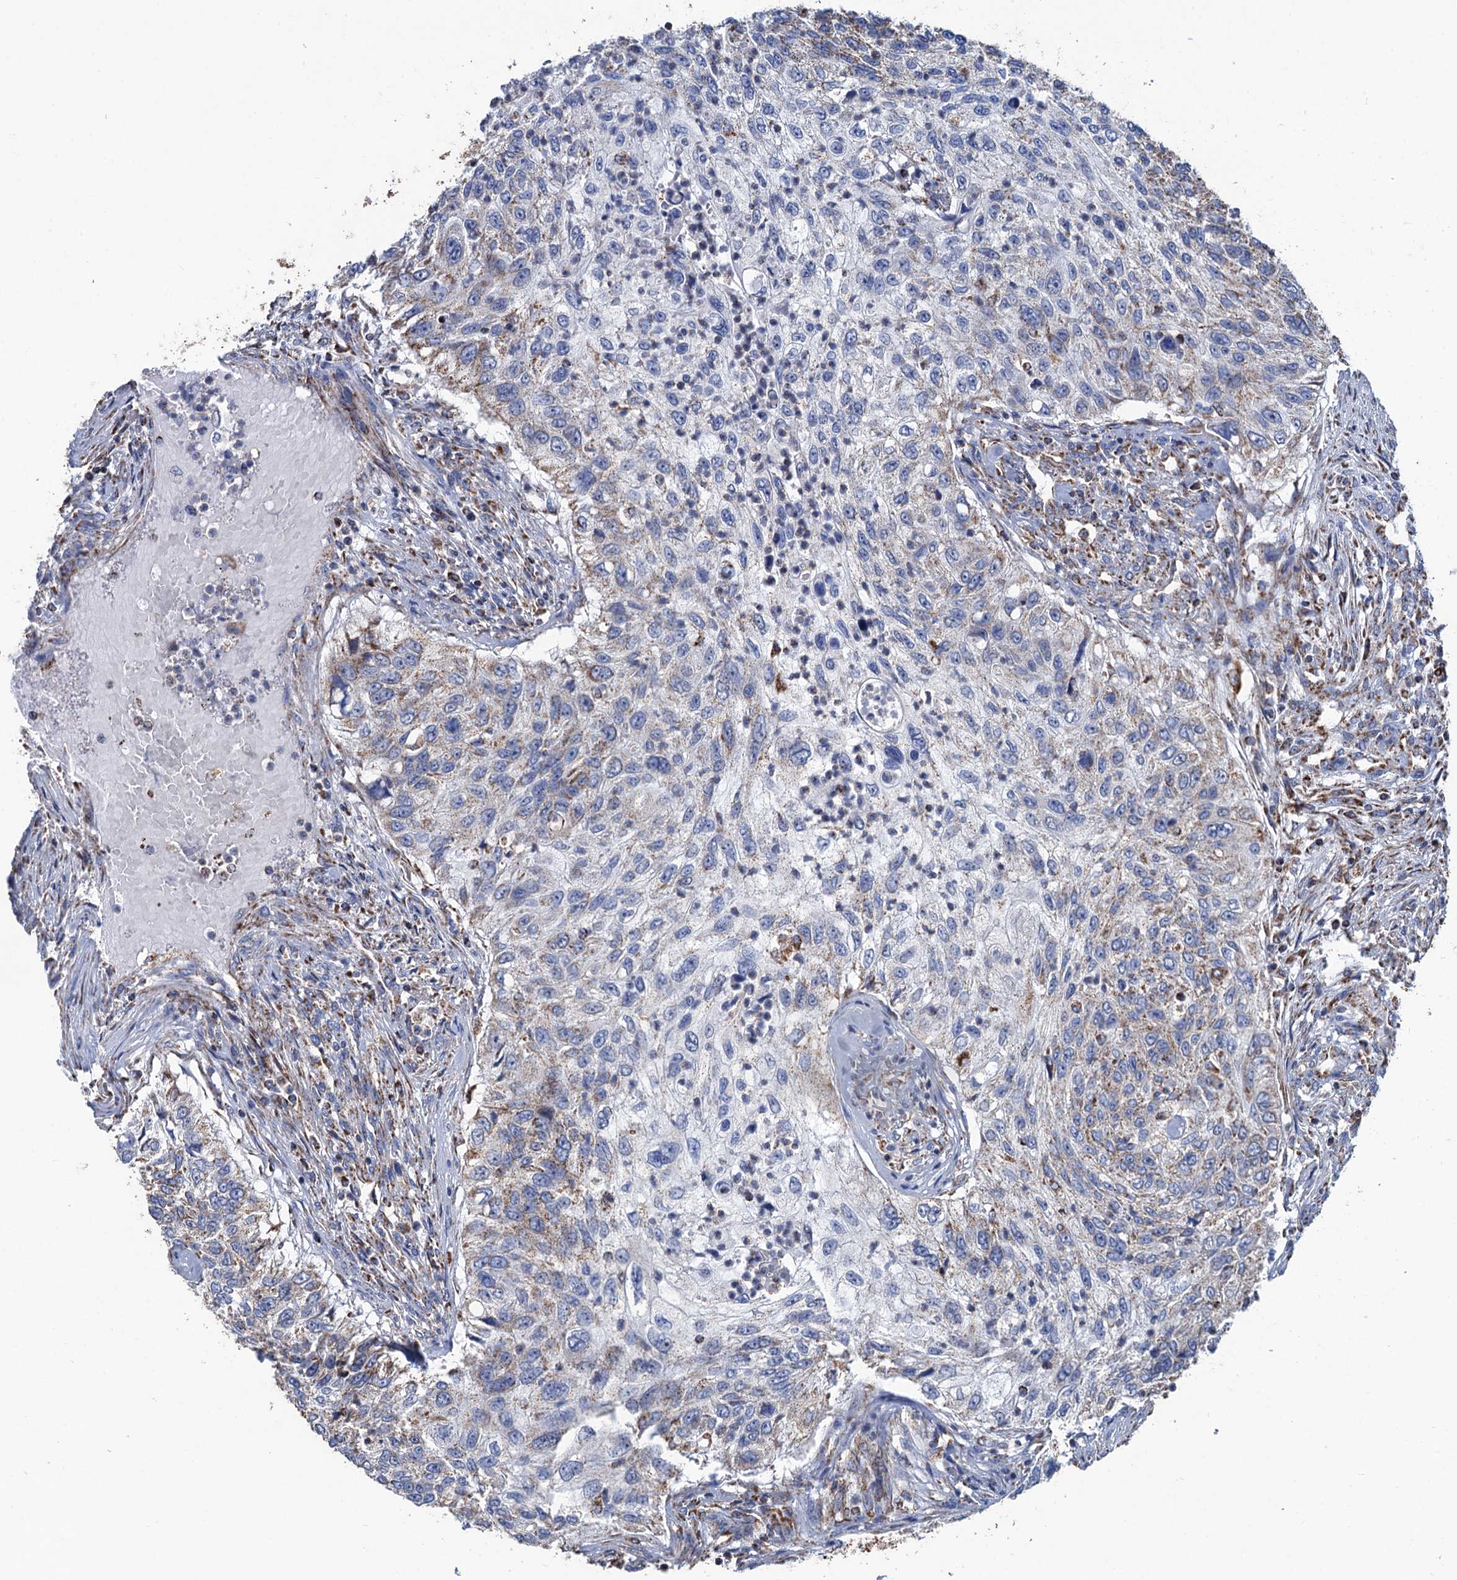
{"staining": {"intensity": "moderate", "quantity": "<25%", "location": "cytoplasmic/membranous"}, "tissue": "urothelial cancer", "cell_type": "Tumor cells", "image_type": "cancer", "snomed": [{"axis": "morphology", "description": "Urothelial carcinoma, High grade"}, {"axis": "topography", "description": "Urinary bladder"}], "caption": "Urothelial cancer stained with immunohistochemistry (IHC) reveals moderate cytoplasmic/membranous staining in approximately <25% of tumor cells.", "gene": "IVD", "patient": {"sex": "female", "age": 60}}